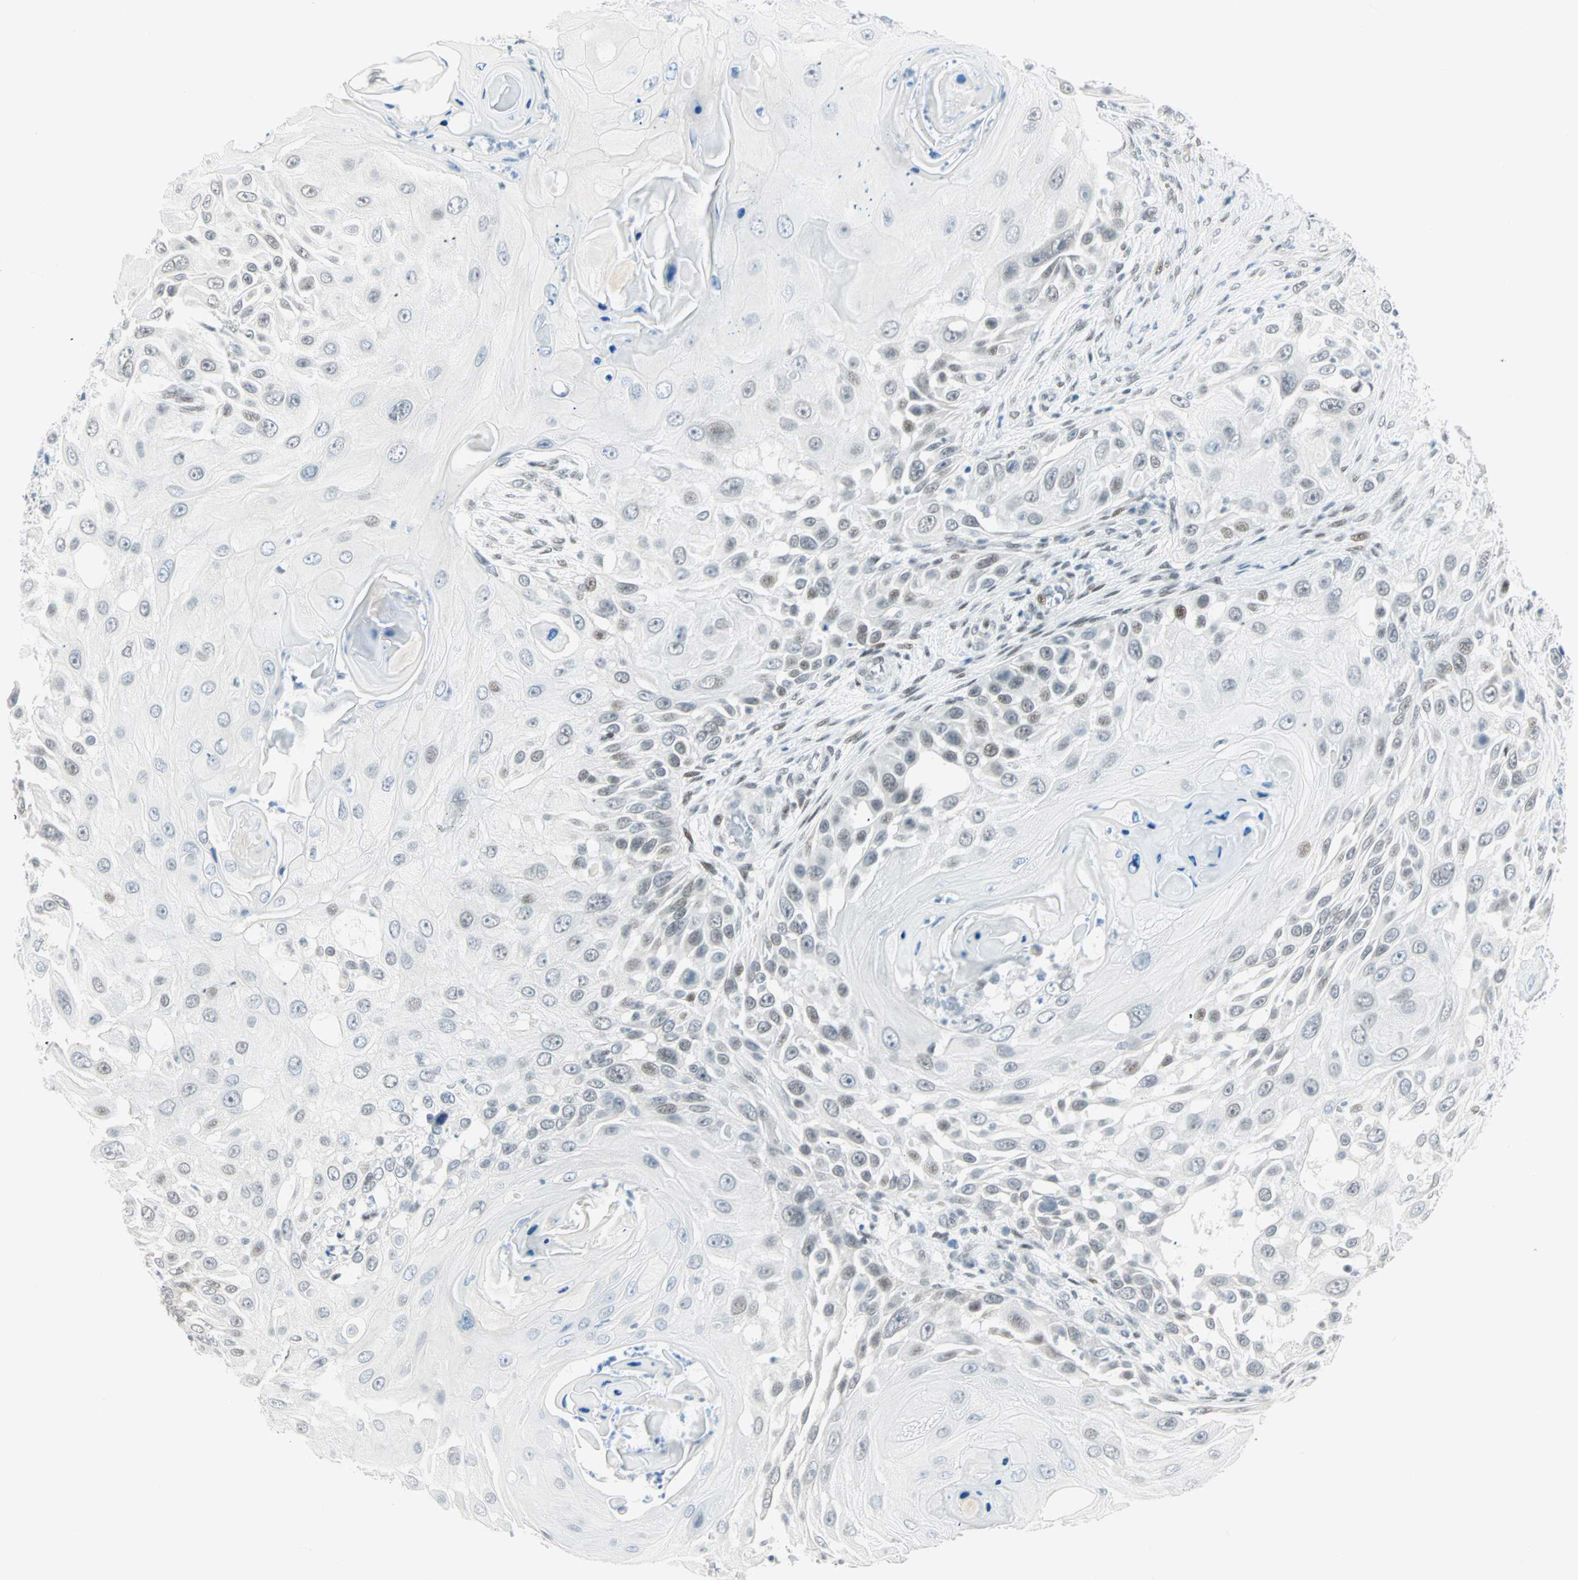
{"staining": {"intensity": "weak", "quantity": "<25%", "location": "nuclear"}, "tissue": "skin cancer", "cell_type": "Tumor cells", "image_type": "cancer", "snomed": [{"axis": "morphology", "description": "Squamous cell carcinoma, NOS"}, {"axis": "topography", "description": "Skin"}], "caption": "This histopathology image is of squamous cell carcinoma (skin) stained with IHC to label a protein in brown with the nuclei are counter-stained blue. There is no staining in tumor cells.", "gene": "PKNOX1", "patient": {"sex": "female", "age": 44}}